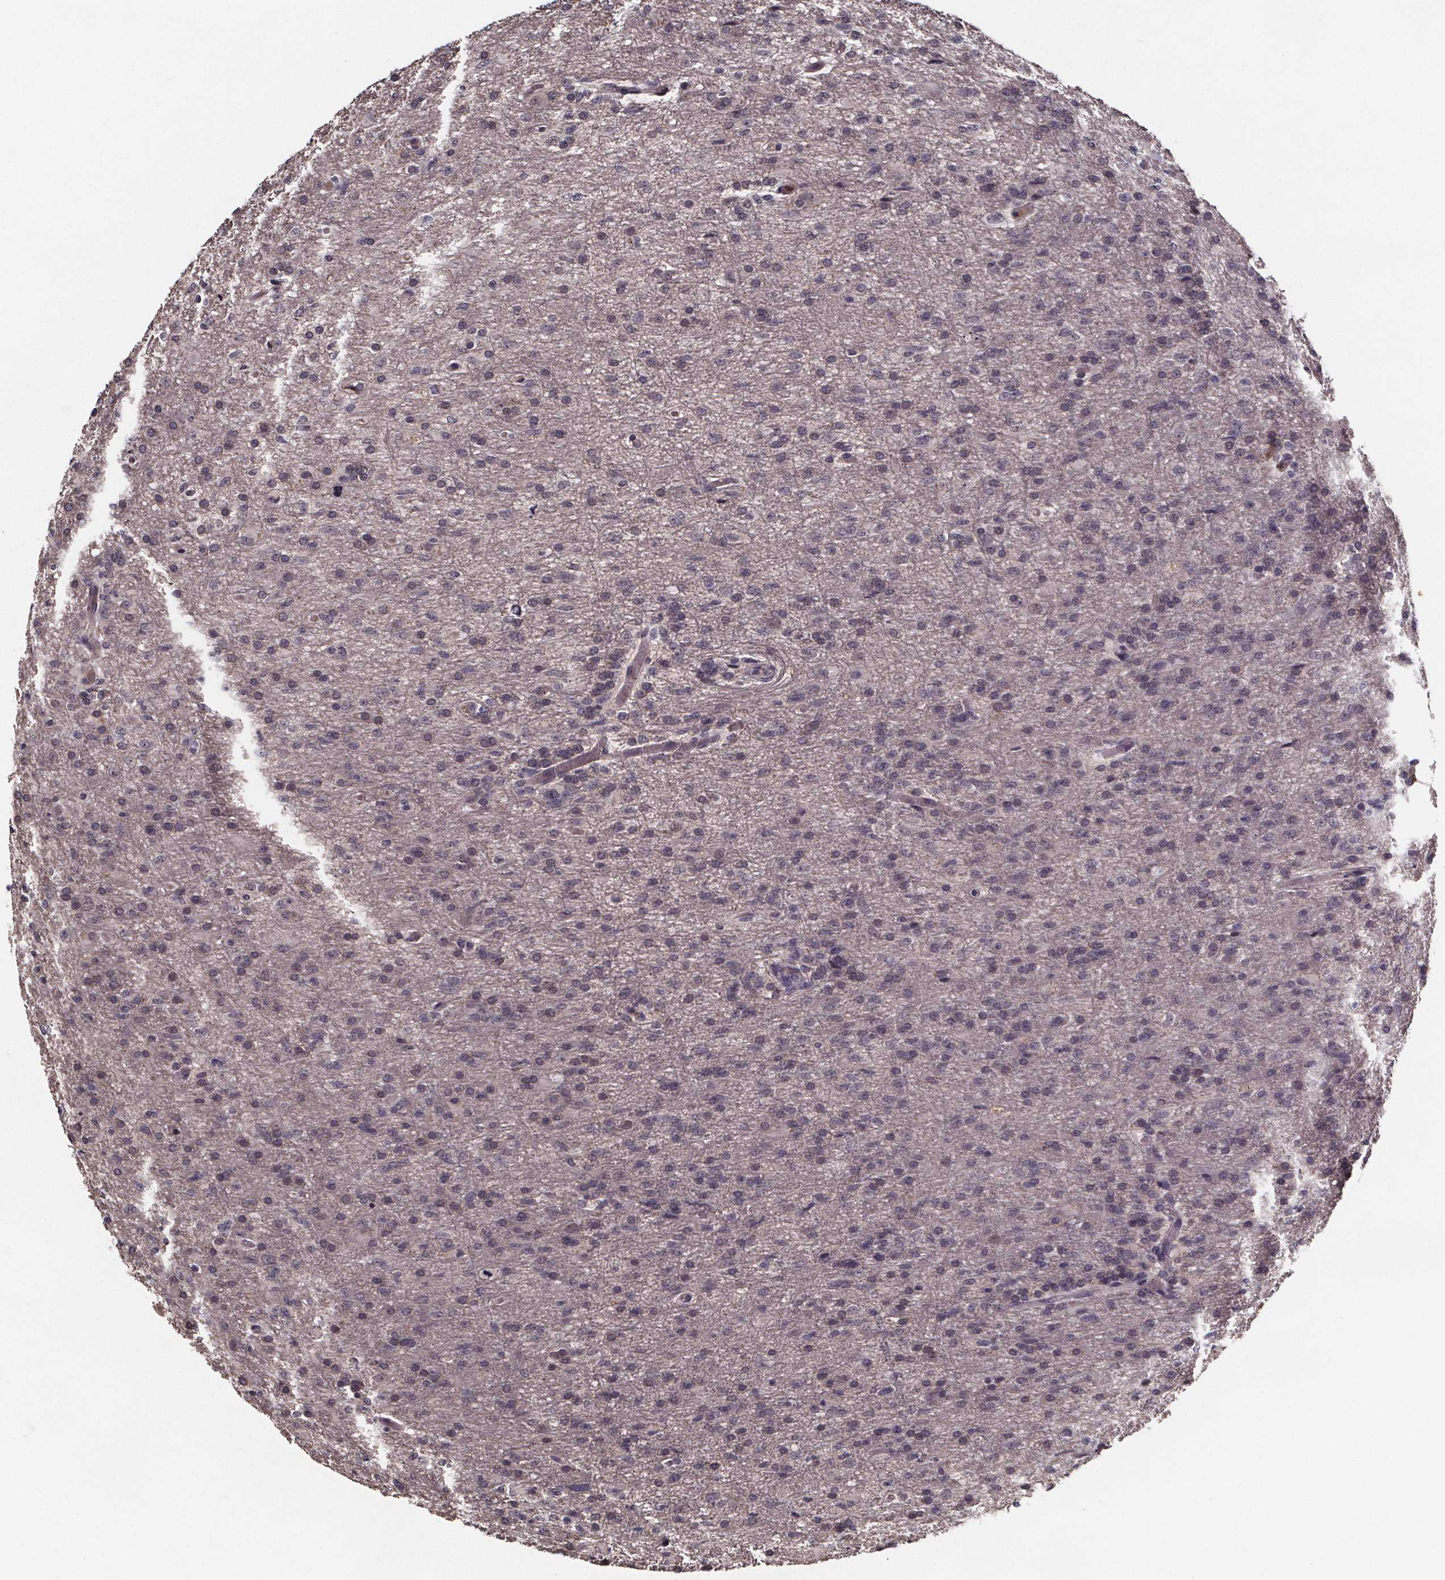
{"staining": {"intensity": "negative", "quantity": "none", "location": "none"}, "tissue": "glioma", "cell_type": "Tumor cells", "image_type": "cancer", "snomed": [{"axis": "morphology", "description": "Glioma, malignant, High grade"}, {"axis": "topography", "description": "Brain"}], "caption": "This is an immunohistochemistry histopathology image of human high-grade glioma (malignant). There is no expression in tumor cells.", "gene": "SMIM1", "patient": {"sex": "male", "age": 68}}